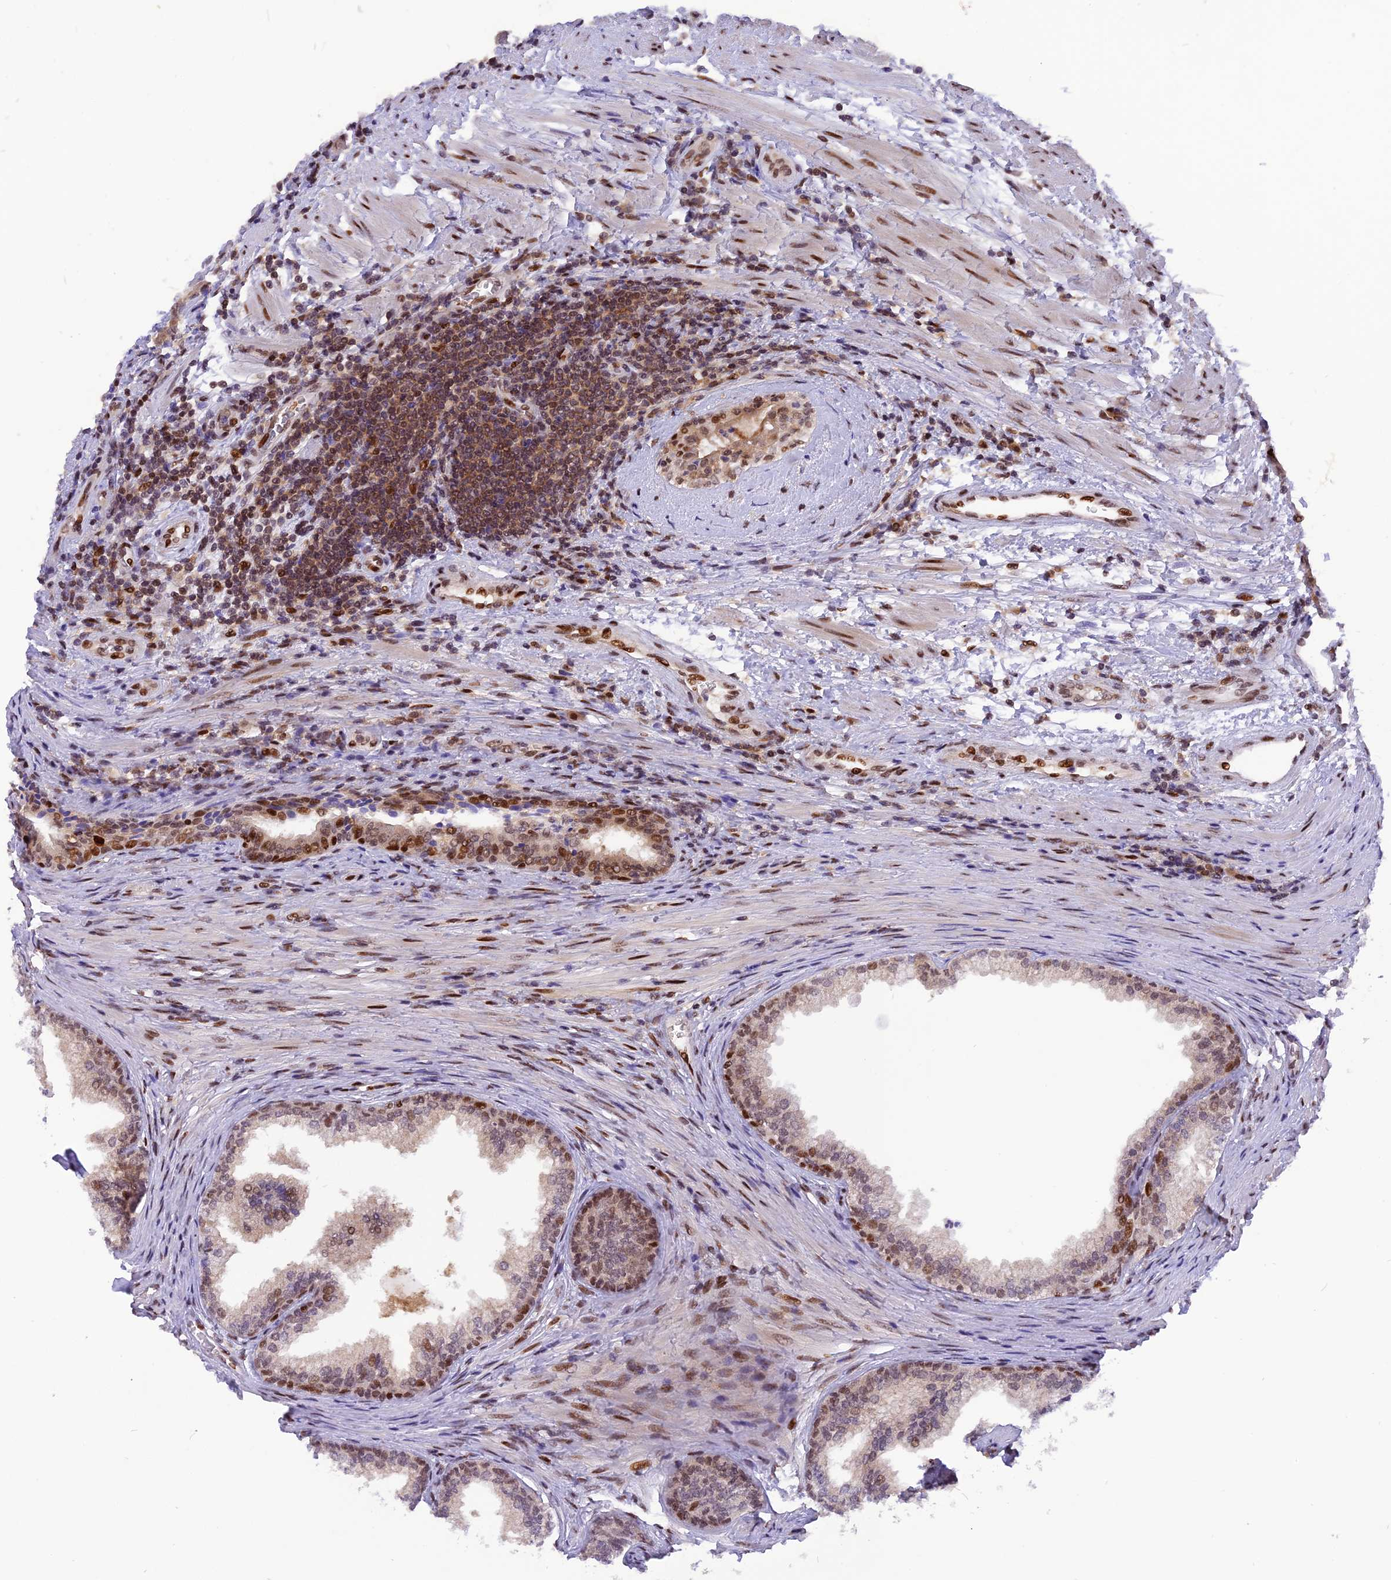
{"staining": {"intensity": "moderate", "quantity": "<25%", "location": "nuclear"}, "tissue": "prostate", "cell_type": "Glandular cells", "image_type": "normal", "snomed": [{"axis": "morphology", "description": "Normal tissue, NOS"}, {"axis": "topography", "description": "Prostate"}], "caption": "Immunohistochemistry histopathology image of benign prostate stained for a protein (brown), which shows low levels of moderate nuclear staining in approximately <25% of glandular cells.", "gene": "RABGGTA", "patient": {"sex": "male", "age": 76}}